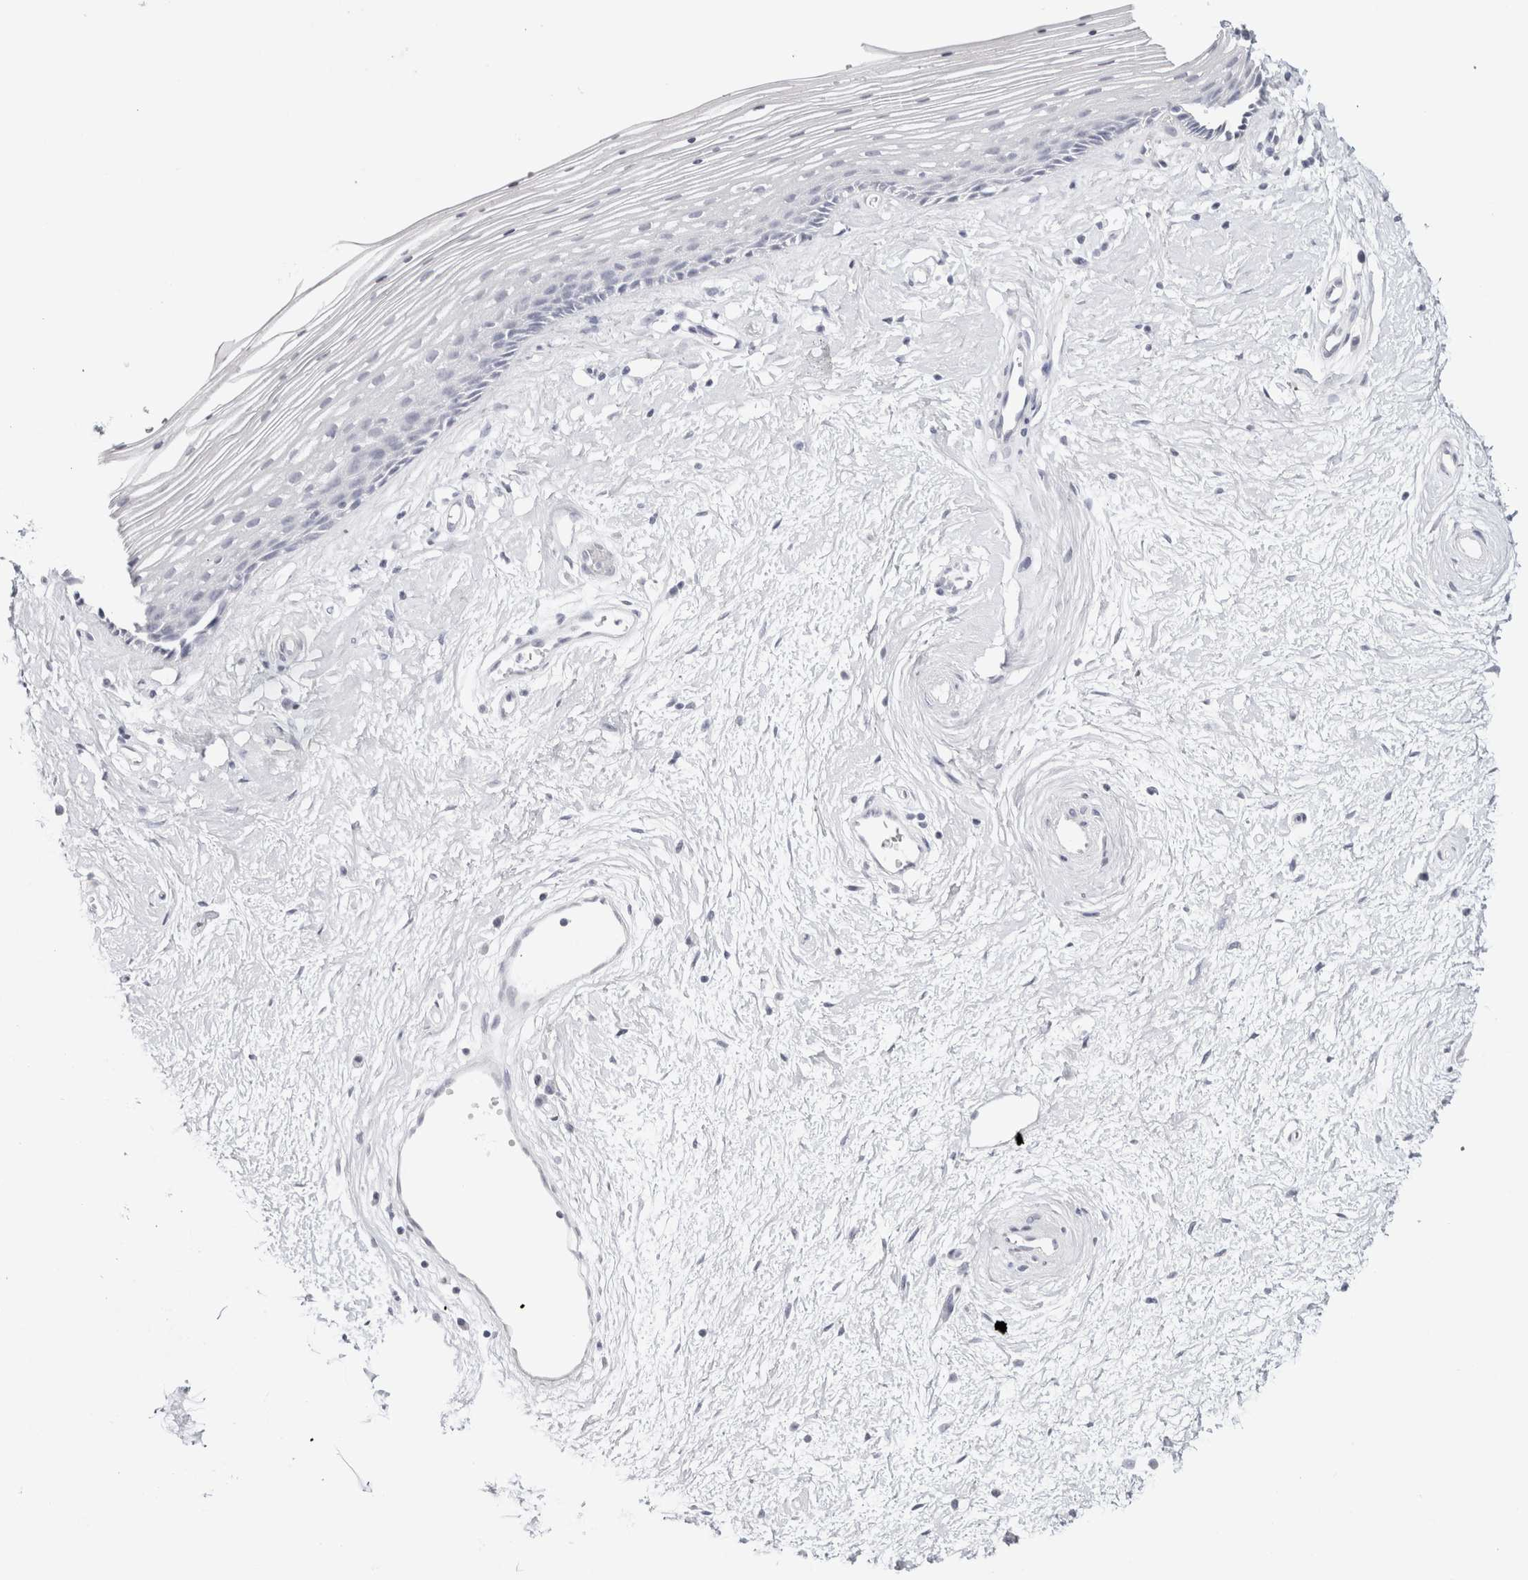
{"staining": {"intensity": "negative", "quantity": "none", "location": "none"}, "tissue": "vagina", "cell_type": "Squamous epithelial cells", "image_type": "normal", "snomed": [{"axis": "morphology", "description": "Normal tissue, NOS"}, {"axis": "topography", "description": "Vagina"}], "caption": "A histopathology image of human vagina is negative for staining in squamous epithelial cells. (DAB immunohistochemistry (IHC) visualized using brightfield microscopy, high magnification).", "gene": "GARIN1A", "patient": {"sex": "female", "age": 46}}